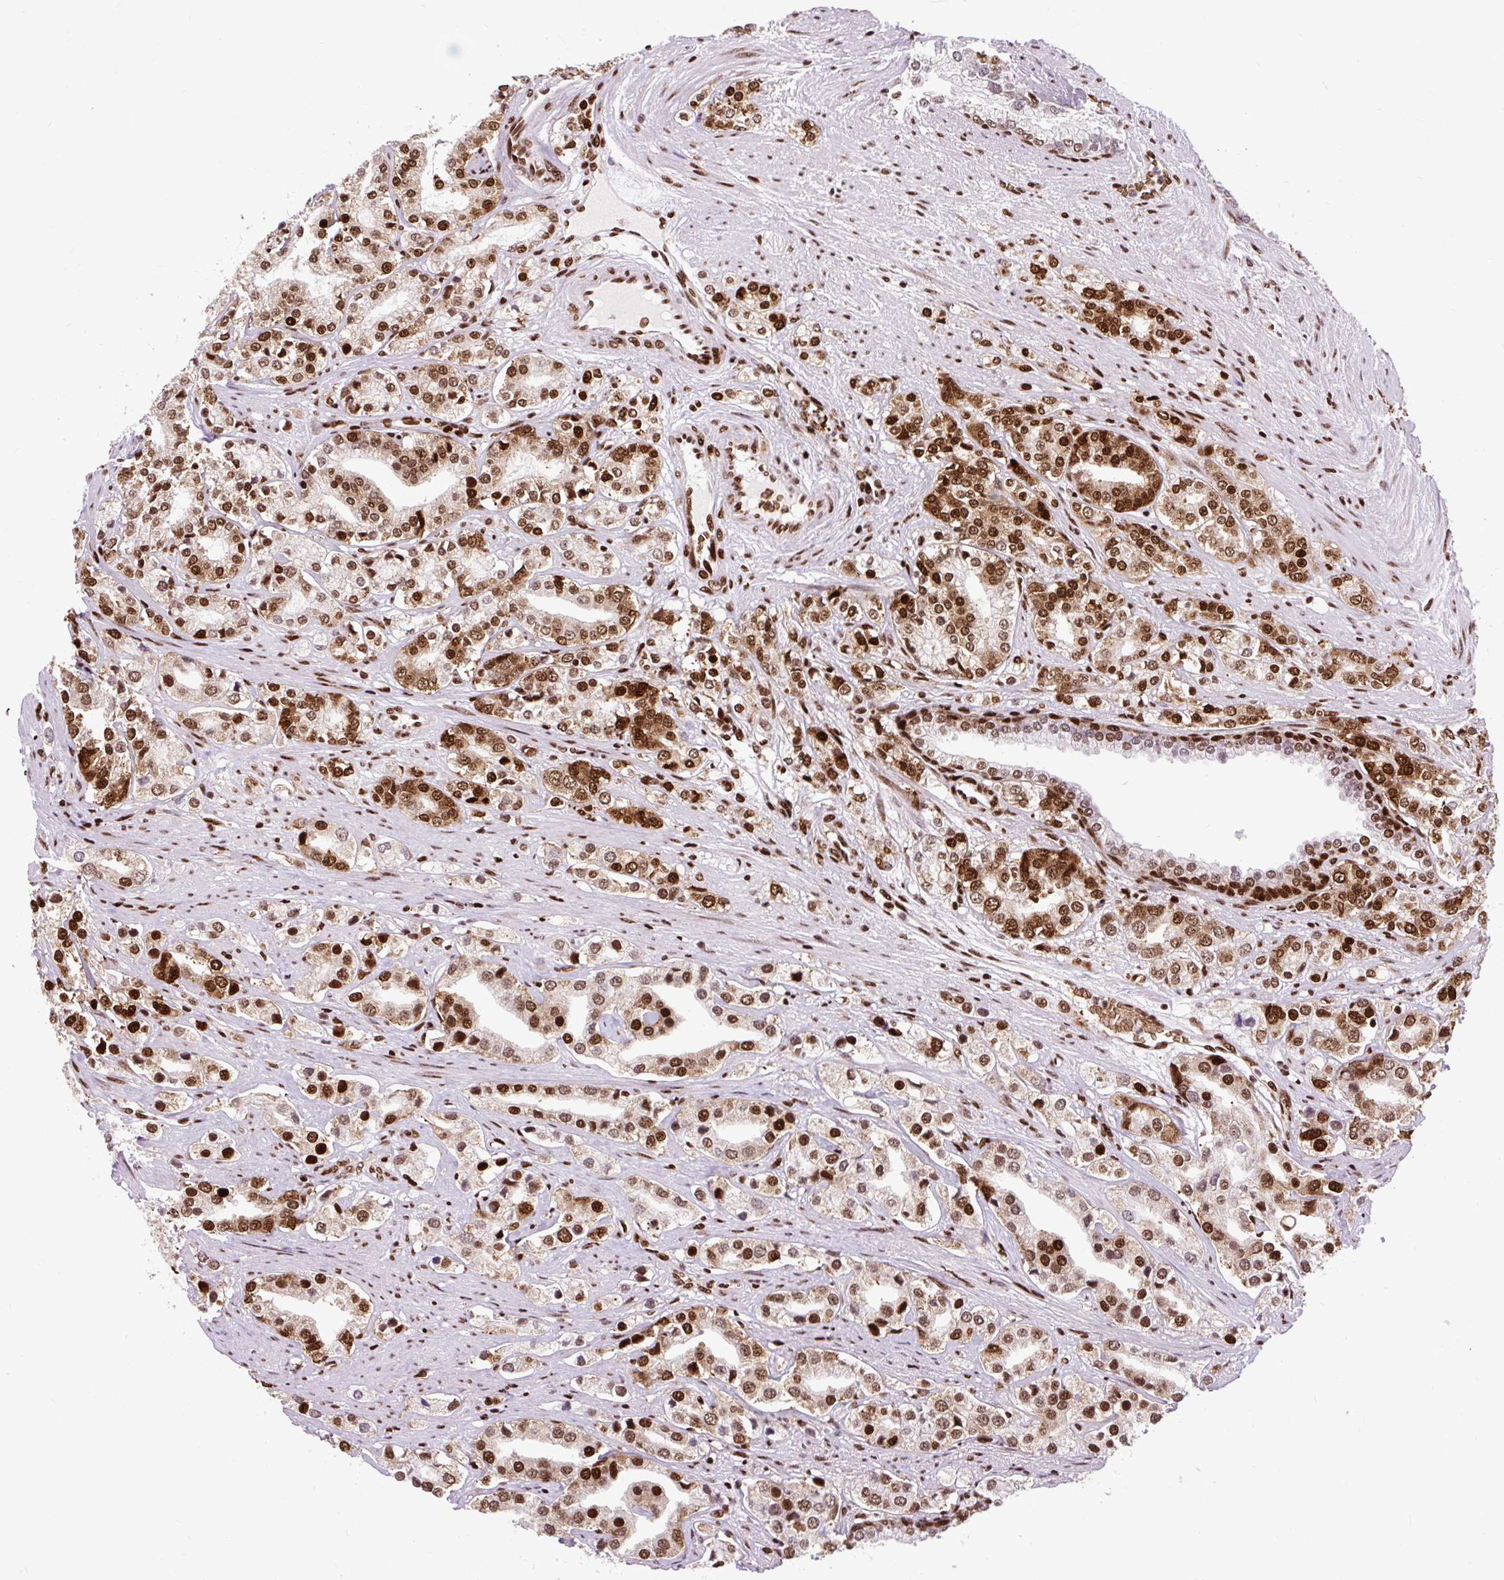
{"staining": {"intensity": "strong", "quantity": ">75%", "location": "nuclear"}, "tissue": "prostate cancer", "cell_type": "Tumor cells", "image_type": "cancer", "snomed": [{"axis": "morphology", "description": "Adenocarcinoma, High grade"}, {"axis": "topography", "description": "Prostate"}], "caption": "Protein analysis of adenocarcinoma (high-grade) (prostate) tissue demonstrates strong nuclear staining in approximately >75% of tumor cells.", "gene": "FUS", "patient": {"sex": "male", "age": 58}}